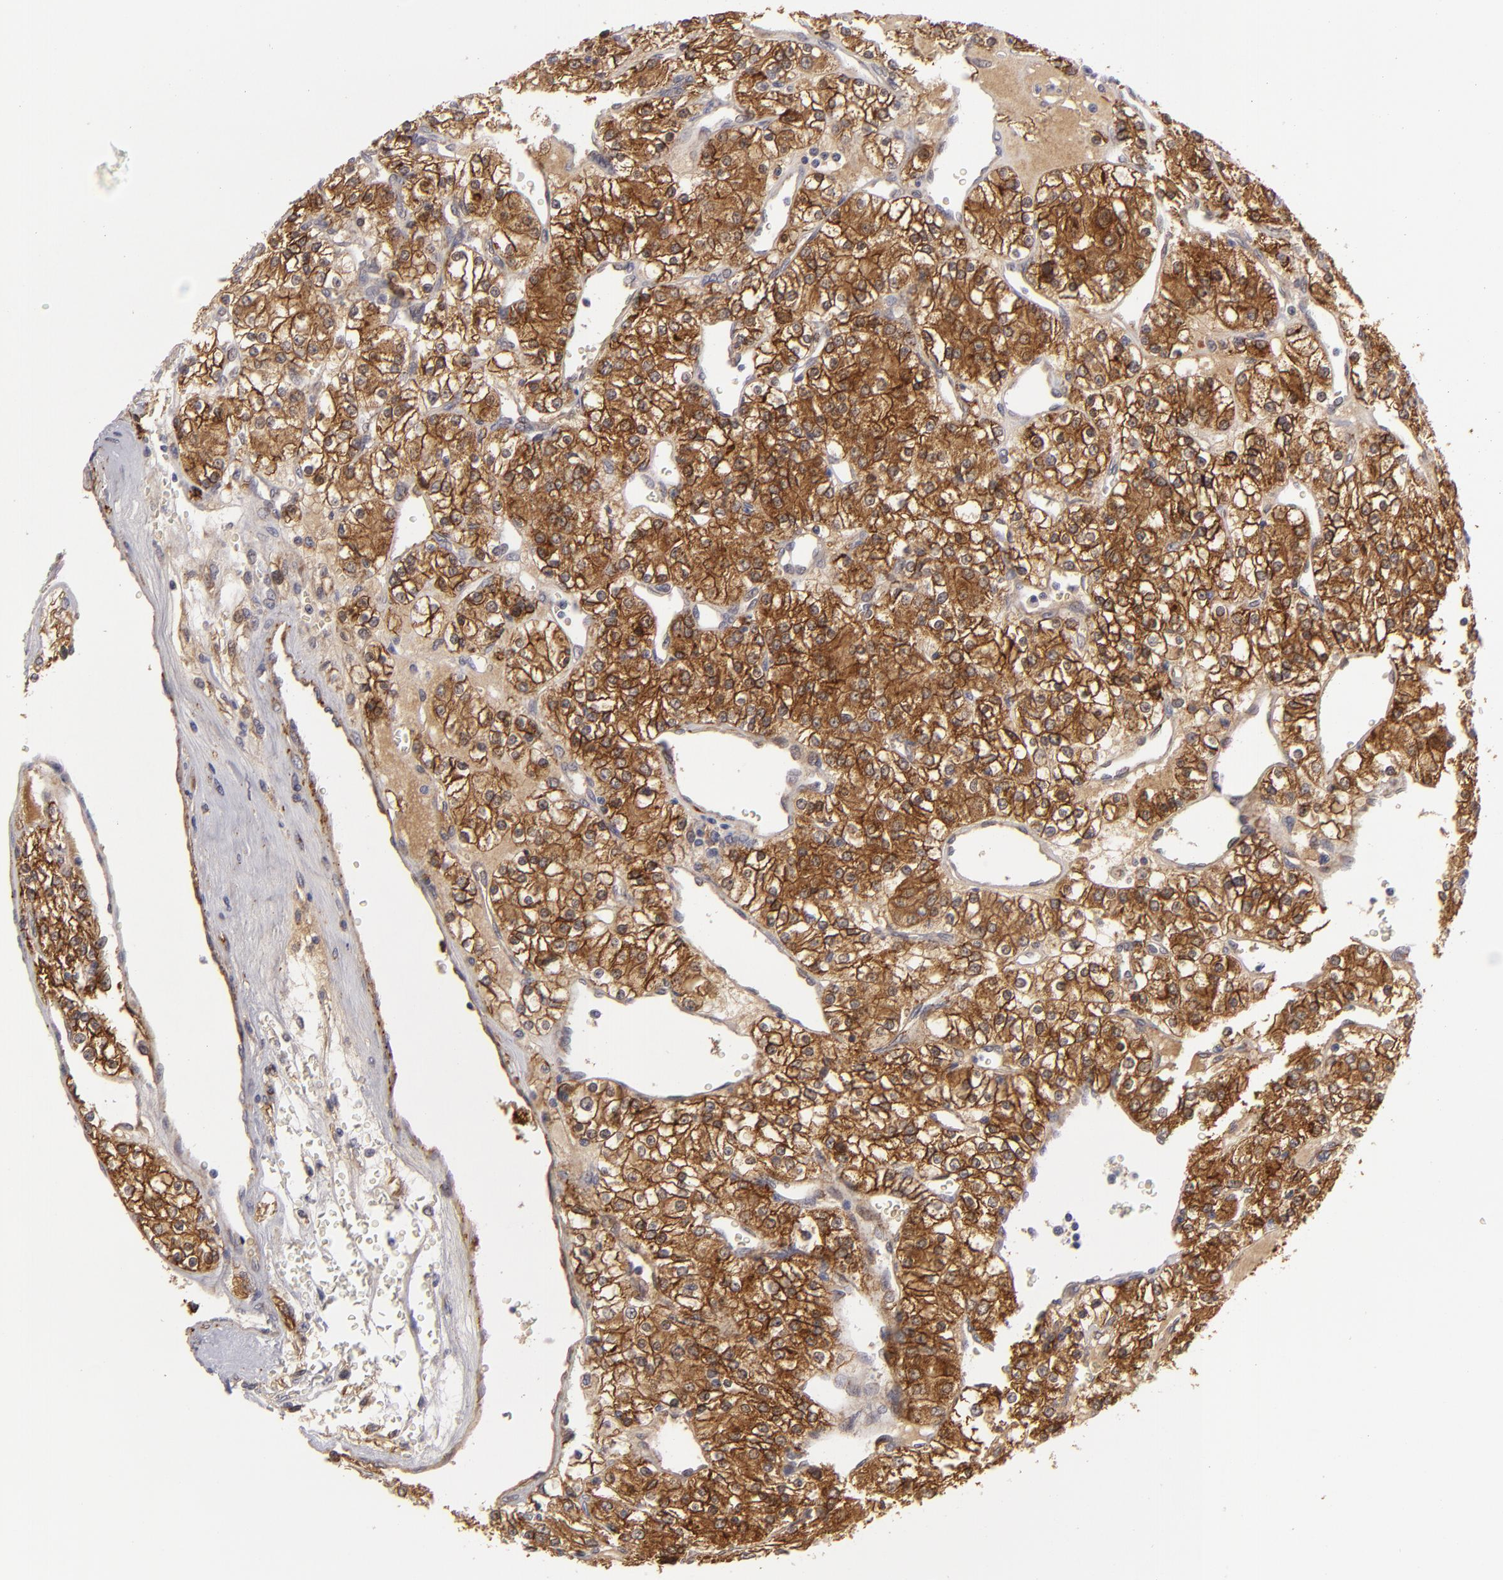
{"staining": {"intensity": "moderate", "quantity": "25%-75%", "location": "cytoplasmic/membranous"}, "tissue": "renal cancer", "cell_type": "Tumor cells", "image_type": "cancer", "snomed": [{"axis": "morphology", "description": "Adenocarcinoma, NOS"}, {"axis": "topography", "description": "Kidney"}], "caption": "Renal cancer (adenocarcinoma) stained with DAB (3,3'-diaminobenzidine) immunohistochemistry reveals medium levels of moderate cytoplasmic/membranous expression in approximately 25%-75% of tumor cells. (brown staining indicates protein expression, while blue staining denotes nuclei).", "gene": "ALCAM", "patient": {"sex": "female", "age": 62}}